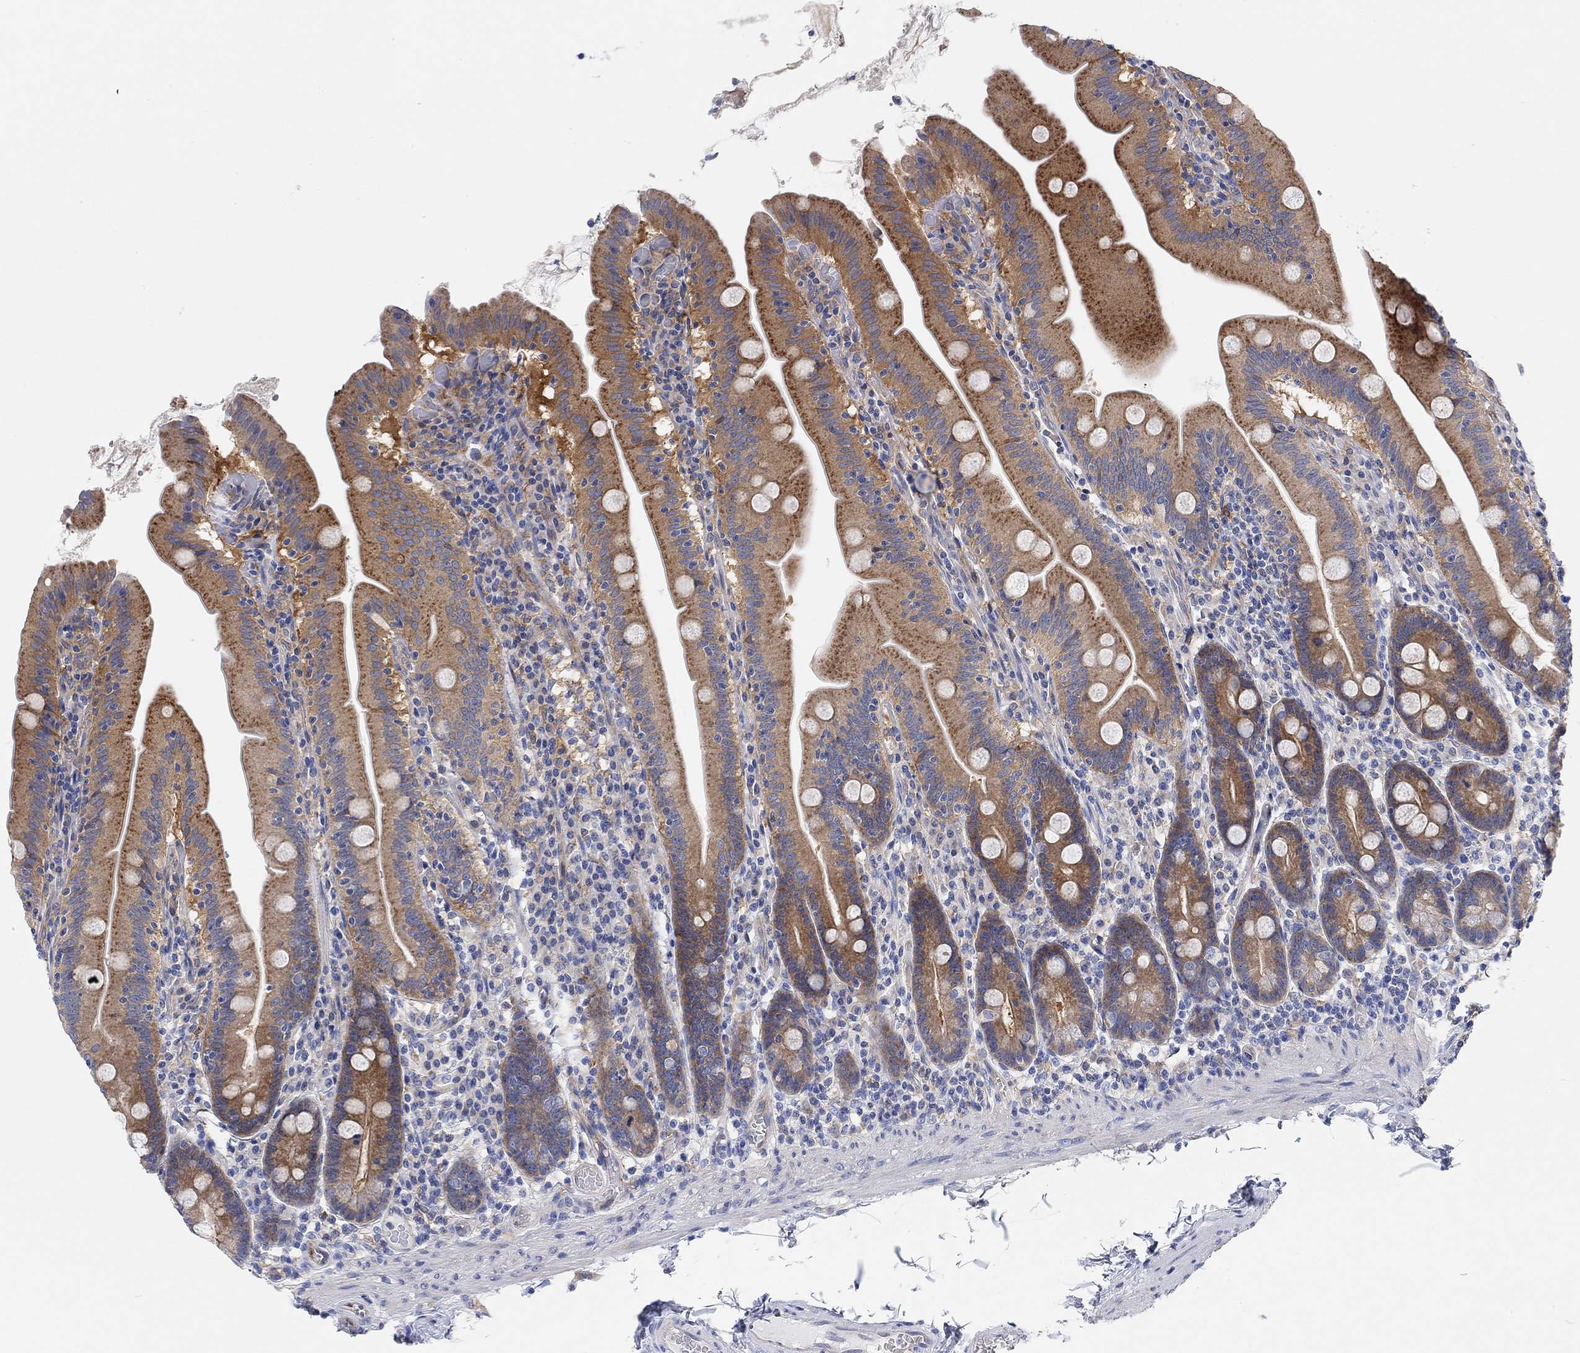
{"staining": {"intensity": "strong", "quantity": "25%-75%", "location": "cytoplasmic/membranous"}, "tissue": "small intestine", "cell_type": "Glandular cells", "image_type": "normal", "snomed": [{"axis": "morphology", "description": "Normal tissue, NOS"}, {"axis": "topography", "description": "Small intestine"}], "caption": "A micrograph of human small intestine stained for a protein displays strong cytoplasmic/membranous brown staining in glandular cells. (Brightfield microscopy of DAB IHC at high magnification).", "gene": "RGS1", "patient": {"sex": "male", "age": 37}}